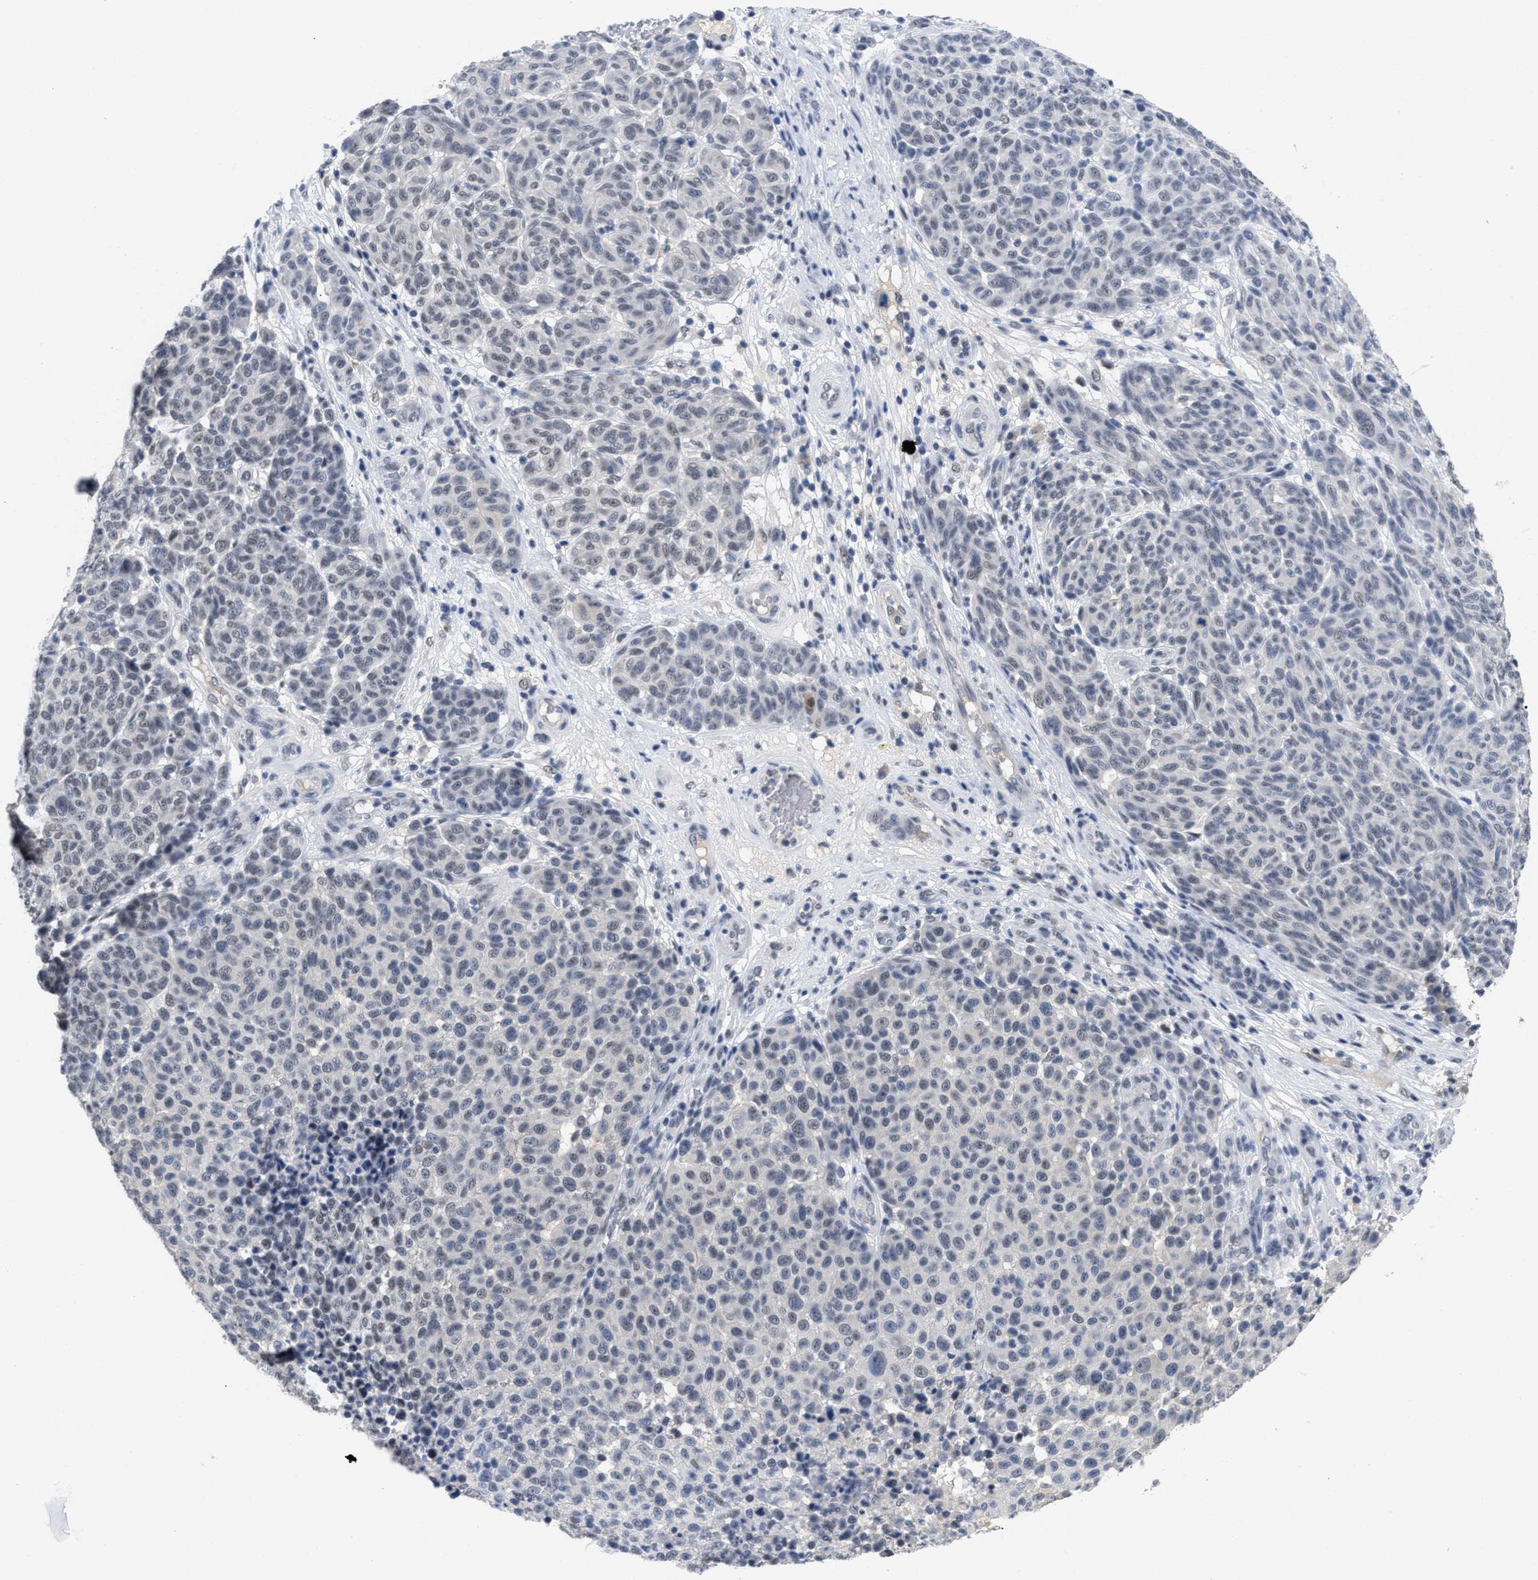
{"staining": {"intensity": "weak", "quantity": "<25%", "location": "nuclear"}, "tissue": "melanoma", "cell_type": "Tumor cells", "image_type": "cancer", "snomed": [{"axis": "morphology", "description": "Malignant melanoma, NOS"}, {"axis": "topography", "description": "Skin"}], "caption": "The immunohistochemistry (IHC) micrograph has no significant staining in tumor cells of melanoma tissue.", "gene": "GGNBP2", "patient": {"sex": "male", "age": 59}}